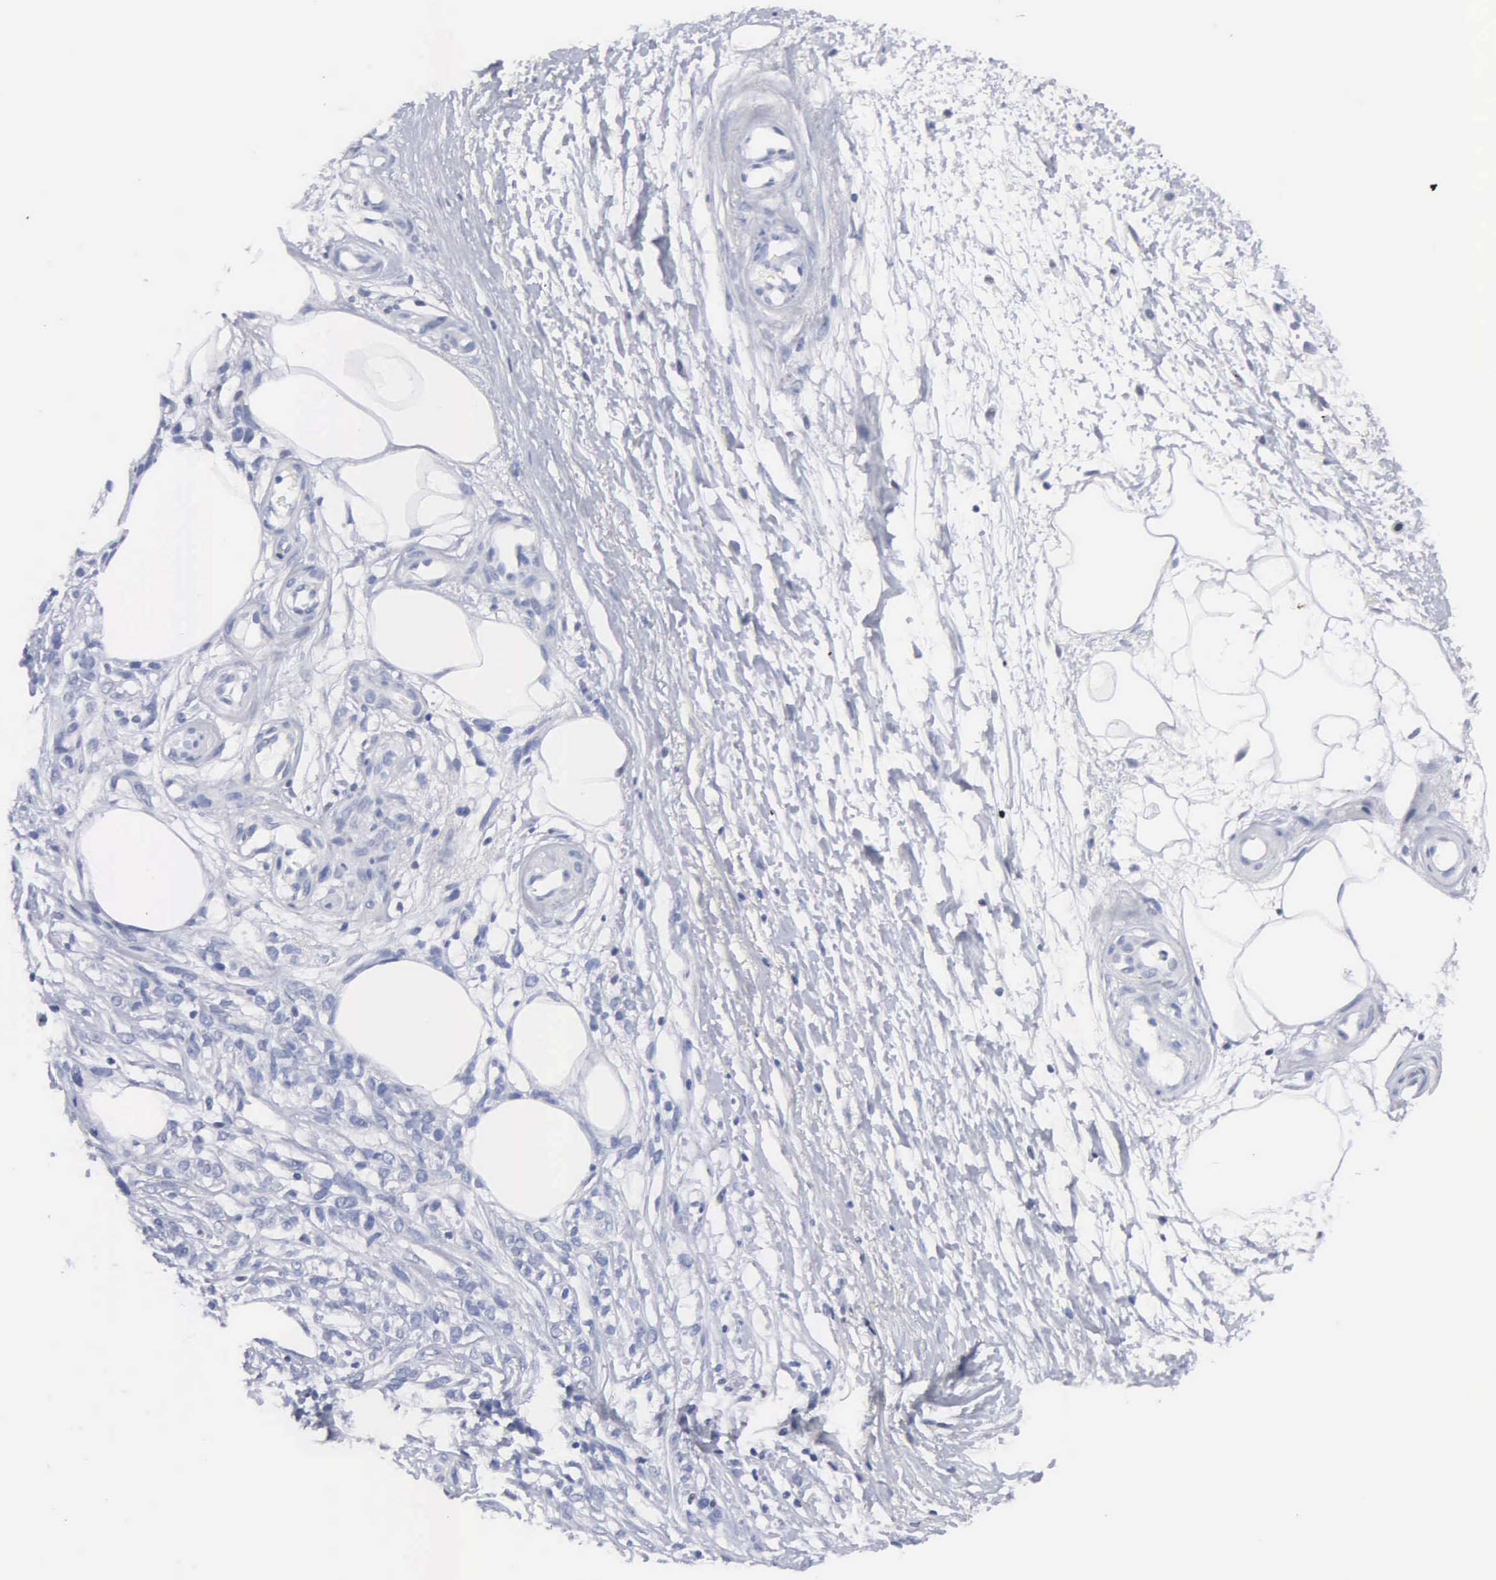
{"staining": {"intensity": "negative", "quantity": "none", "location": "none"}, "tissue": "melanoma", "cell_type": "Tumor cells", "image_type": "cancer", "snomed": [{"axis": "morphology", "description": "Malignant melanoma, NOS"}, {"axis": "topography", "description": "Skin"}], "caption": "This is a image of IHC staining of malignant melanoma, which shows no positivity in tumor cells. Brightfield microscopy of immunohistochemistry stained with DAB (brown) and hematoxylin (blue), captured at high magnification.", "gene": "ASPHD2", "patient": {"sex": "female", "age": 85}}